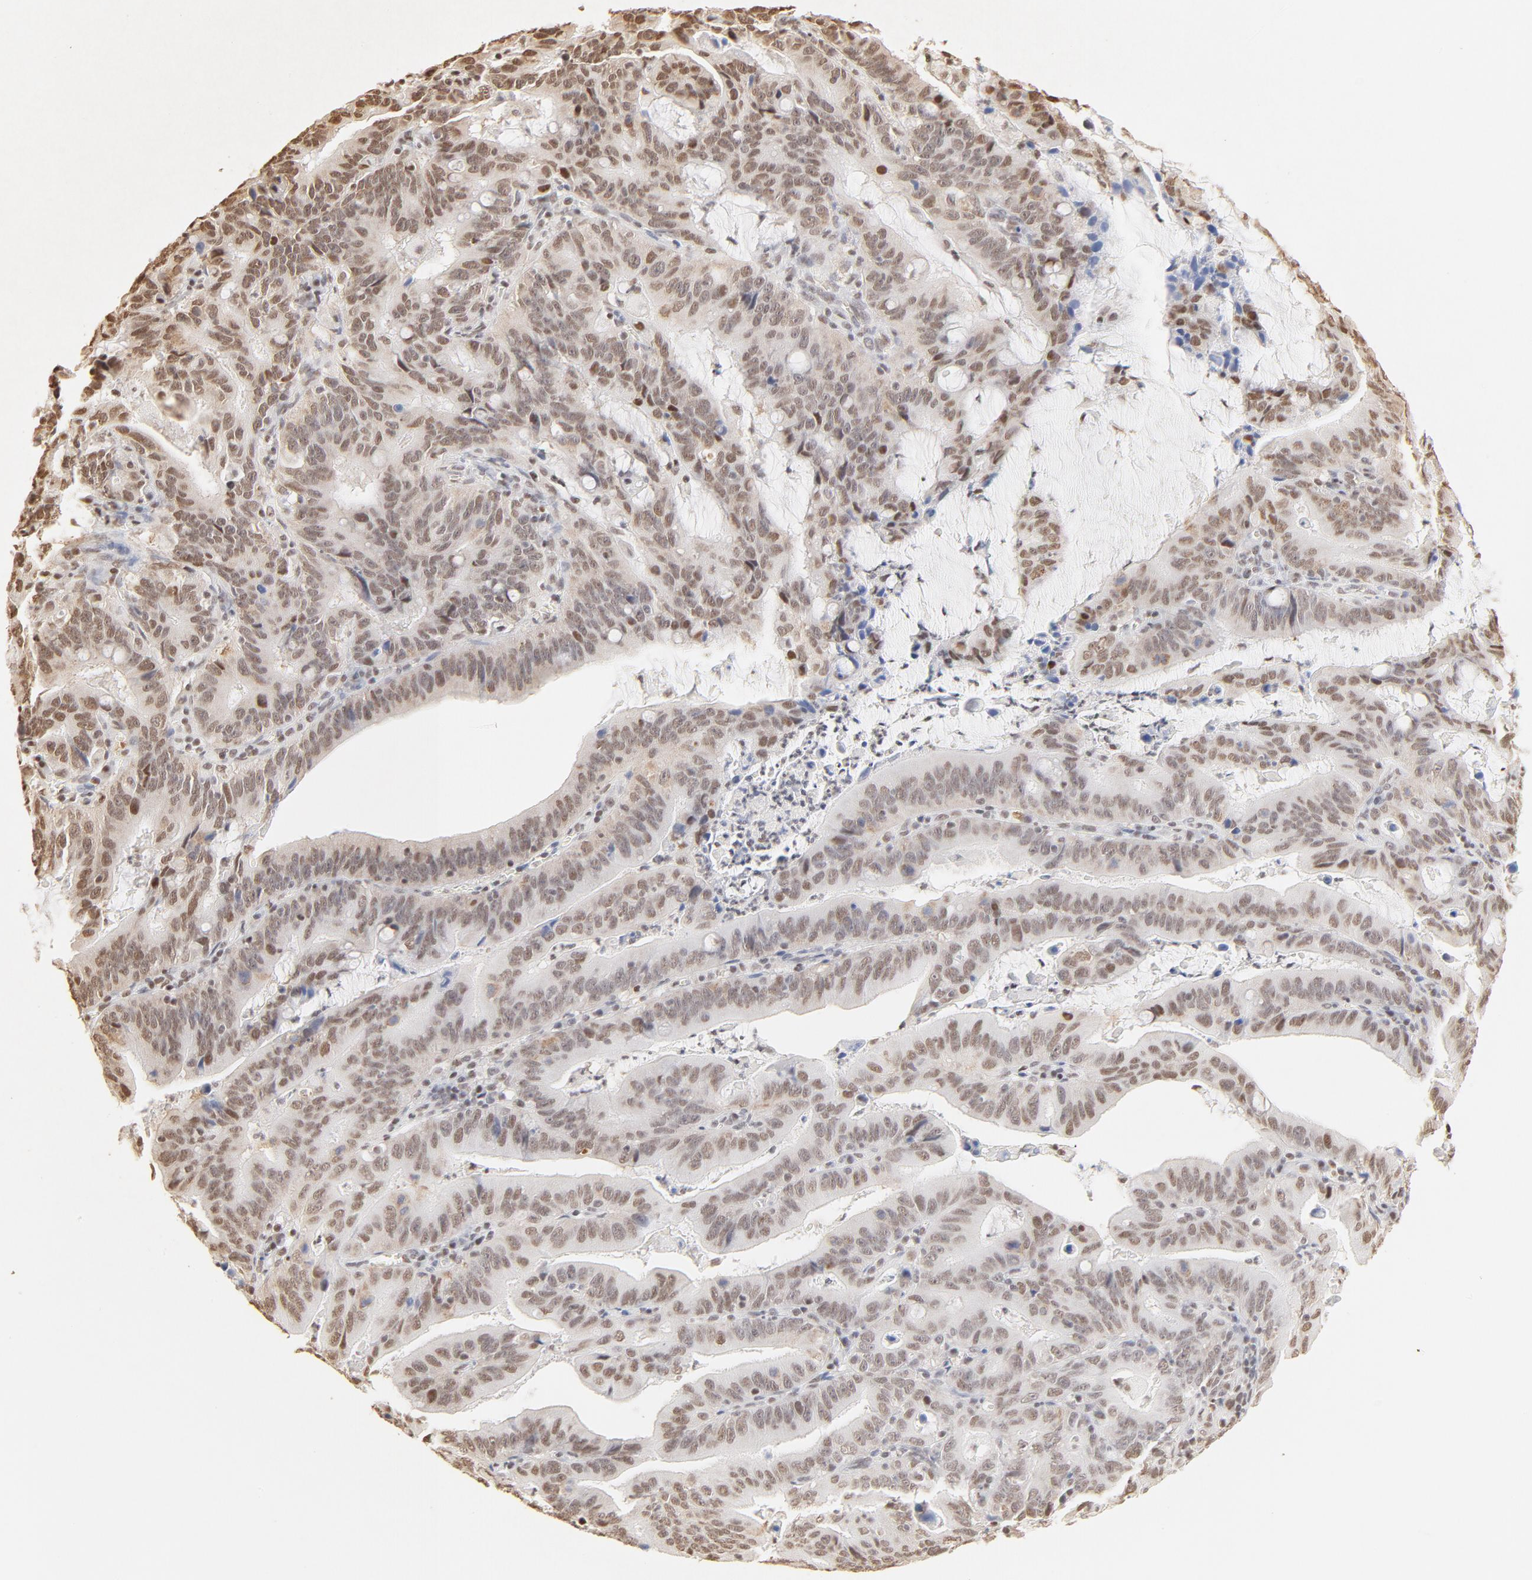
{"staining": {"intensity": "moderate", "quantity": "25%-75%", "location": "cytoplasmic/membranous,nuclear"}, "tissue": "stomach cancer", "cell_type": "Tumor cells", "image_type": "cancer", "snomed": [{"axis": "morphology", "description": "Adenocarcinoma, NOS"}, {"axis": "topography", "description": "Stomach, upper"}], "caption": "Immunohistochemical staining of human adenocarcinoma (stomach) reveals moderate cytoplasmic/membranous and nuclear protein expression in approximately 25%-75% of tumor cells.", "gene": "ZNF540", "patient": {"sex": "male", "age": 63}}